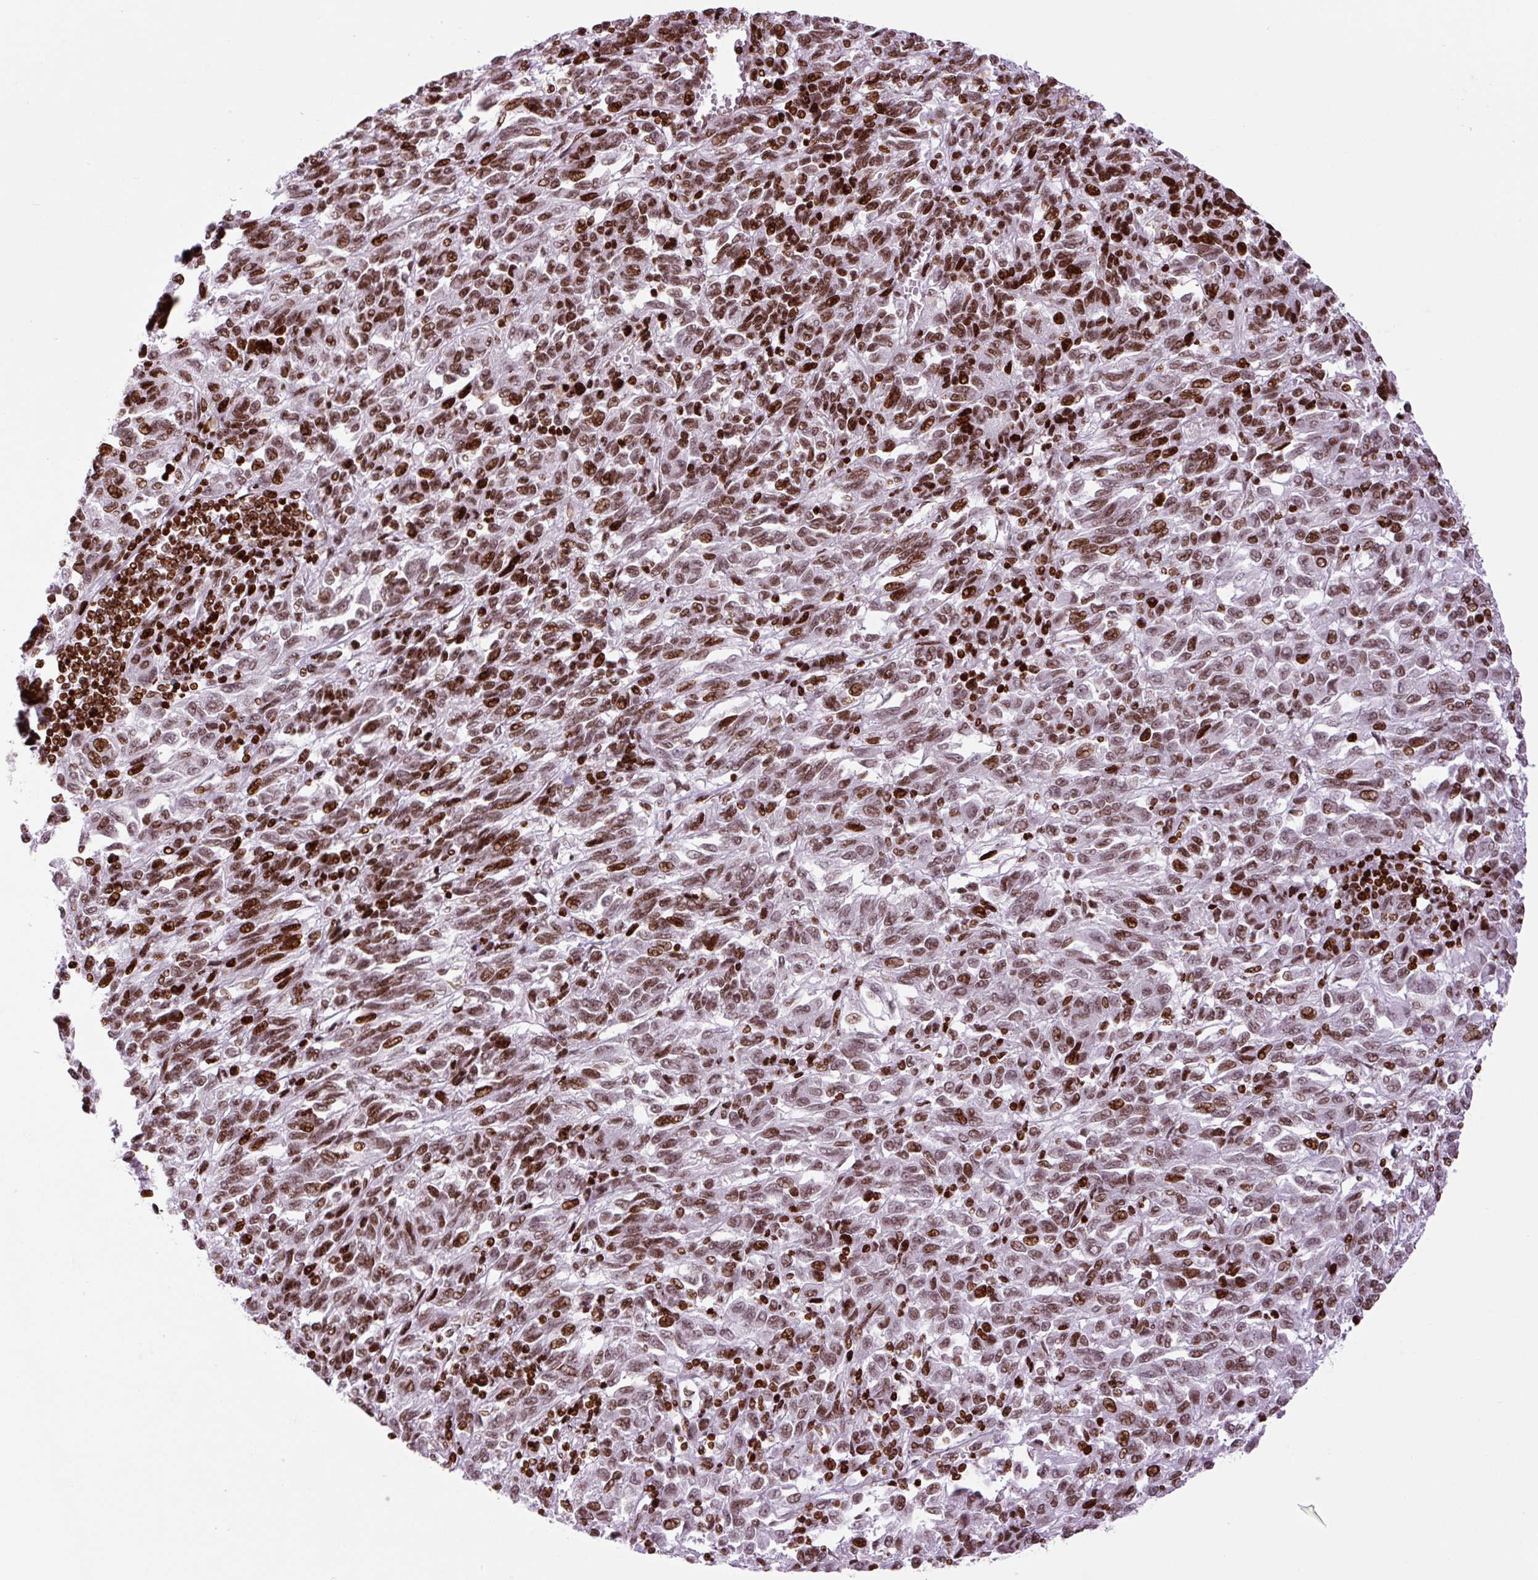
{"staining": {"intensity": "strong", "quantity": ">75%", "location": "nuclear"}, "tissue": "melanoma", "cell_type": "Tumor cells", "image_type": "cancer", "snomed": [{"axis": "morphology", "description": "Malignant melanoma, Metastatic site"}, {"axis": "topography", "description": "Lung"}], "caption": "Melanoma stained with immunohistochemistry (IHC) reveals strong nuclear staining in about >75% of tumor cells. The protein is stained brown, and the nuclei are stained in blue (DAB IHC with brightfield microscopy, high magnification).", "gene": "H1-3", "patient": {"sex": "male", "age": 64}}